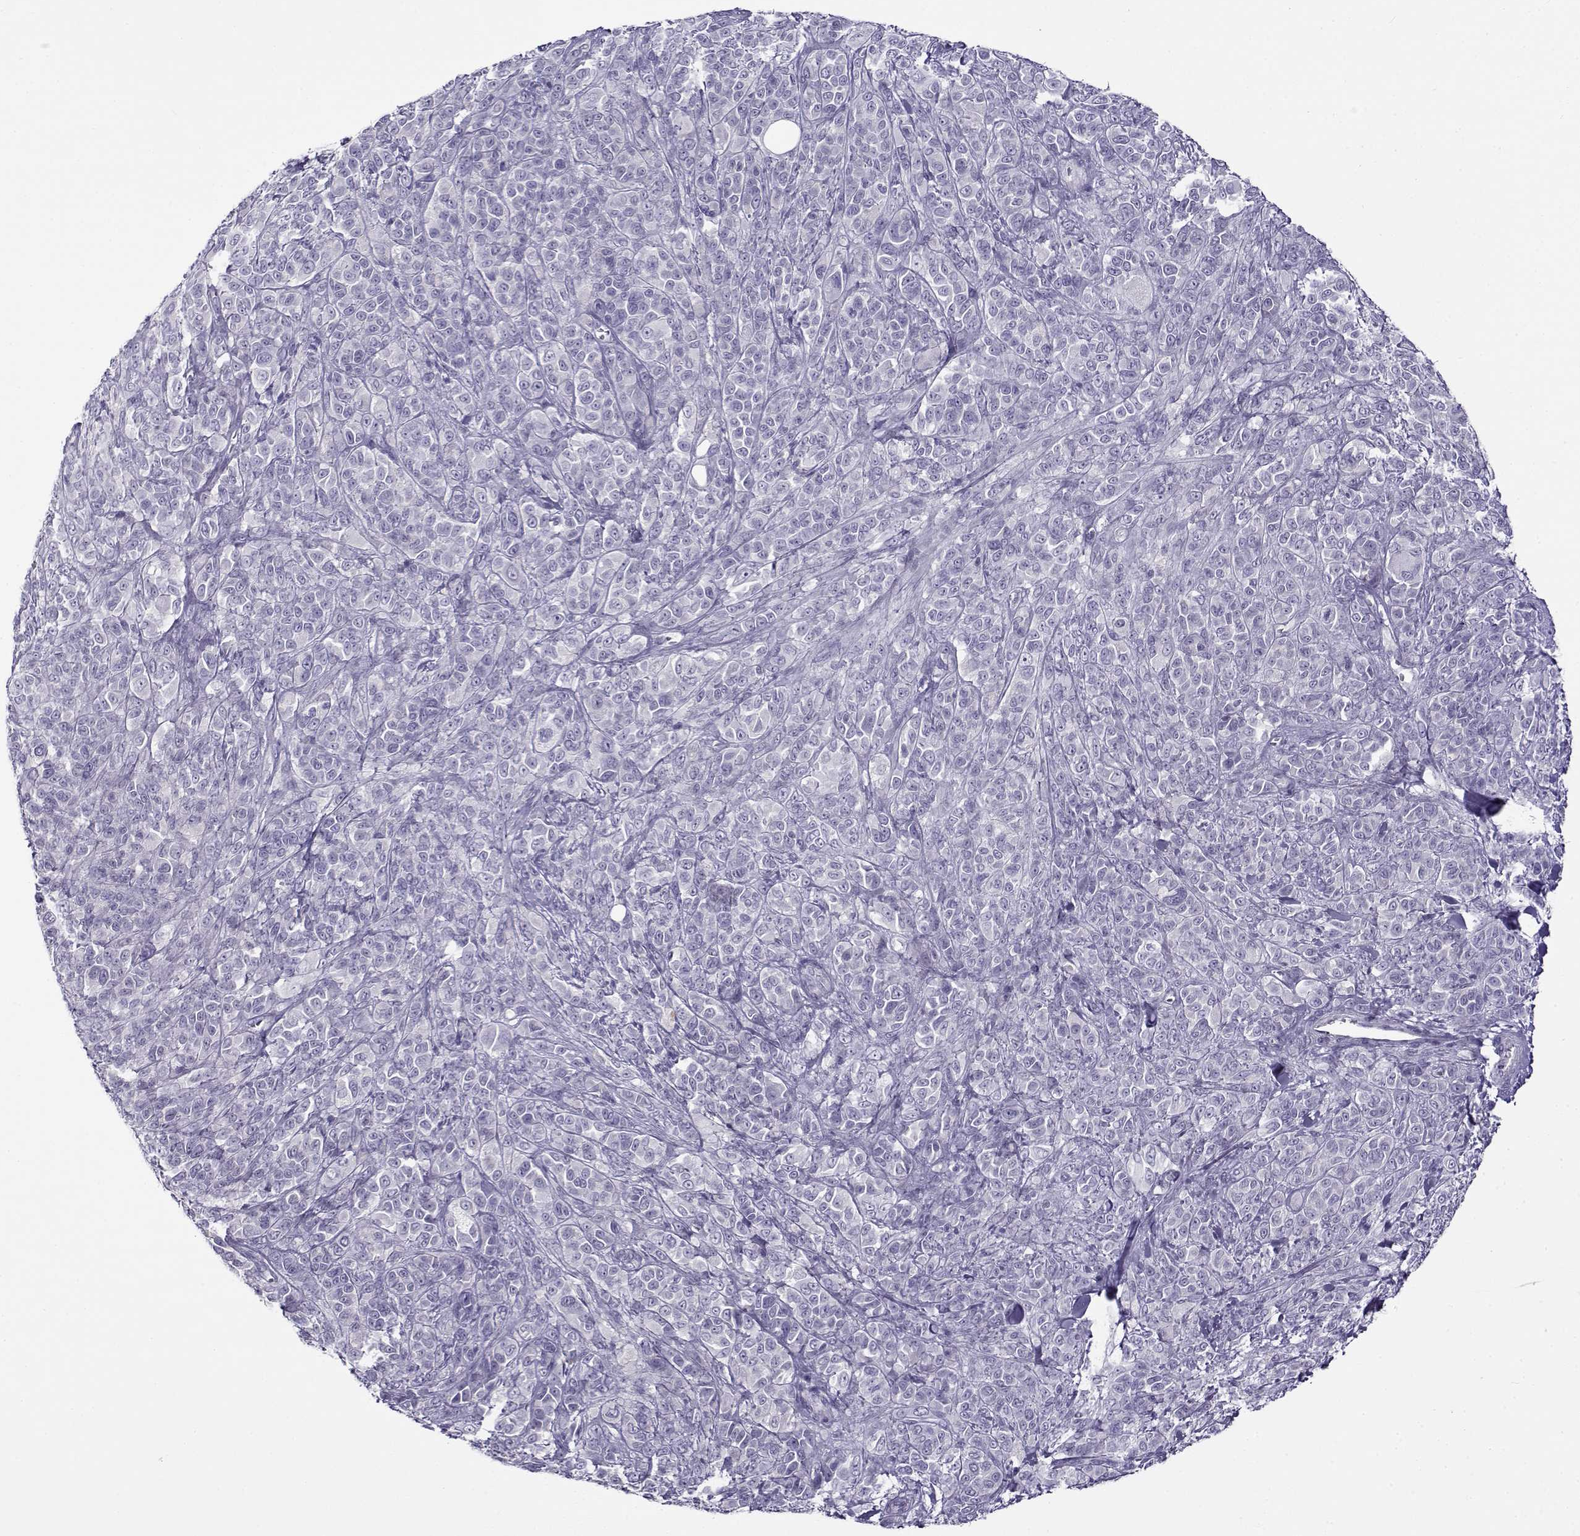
{"staining": {"intensity": "negative", "quantity": "none", "location": "none"}, "tissue": "melanoma", "cell_type": "Tumor cells", "image_type": "cancer", "snomed": [{"axis": "morphology", "description": "Malignant melanoma, NOS"}, {"axis": "topography", "description": "Skin"}], "caption": "Tumor cells are negative for brown protein staining in melanoma.", "gene": "FEZF1", "patient": {"sex": "female", "age": 87}}